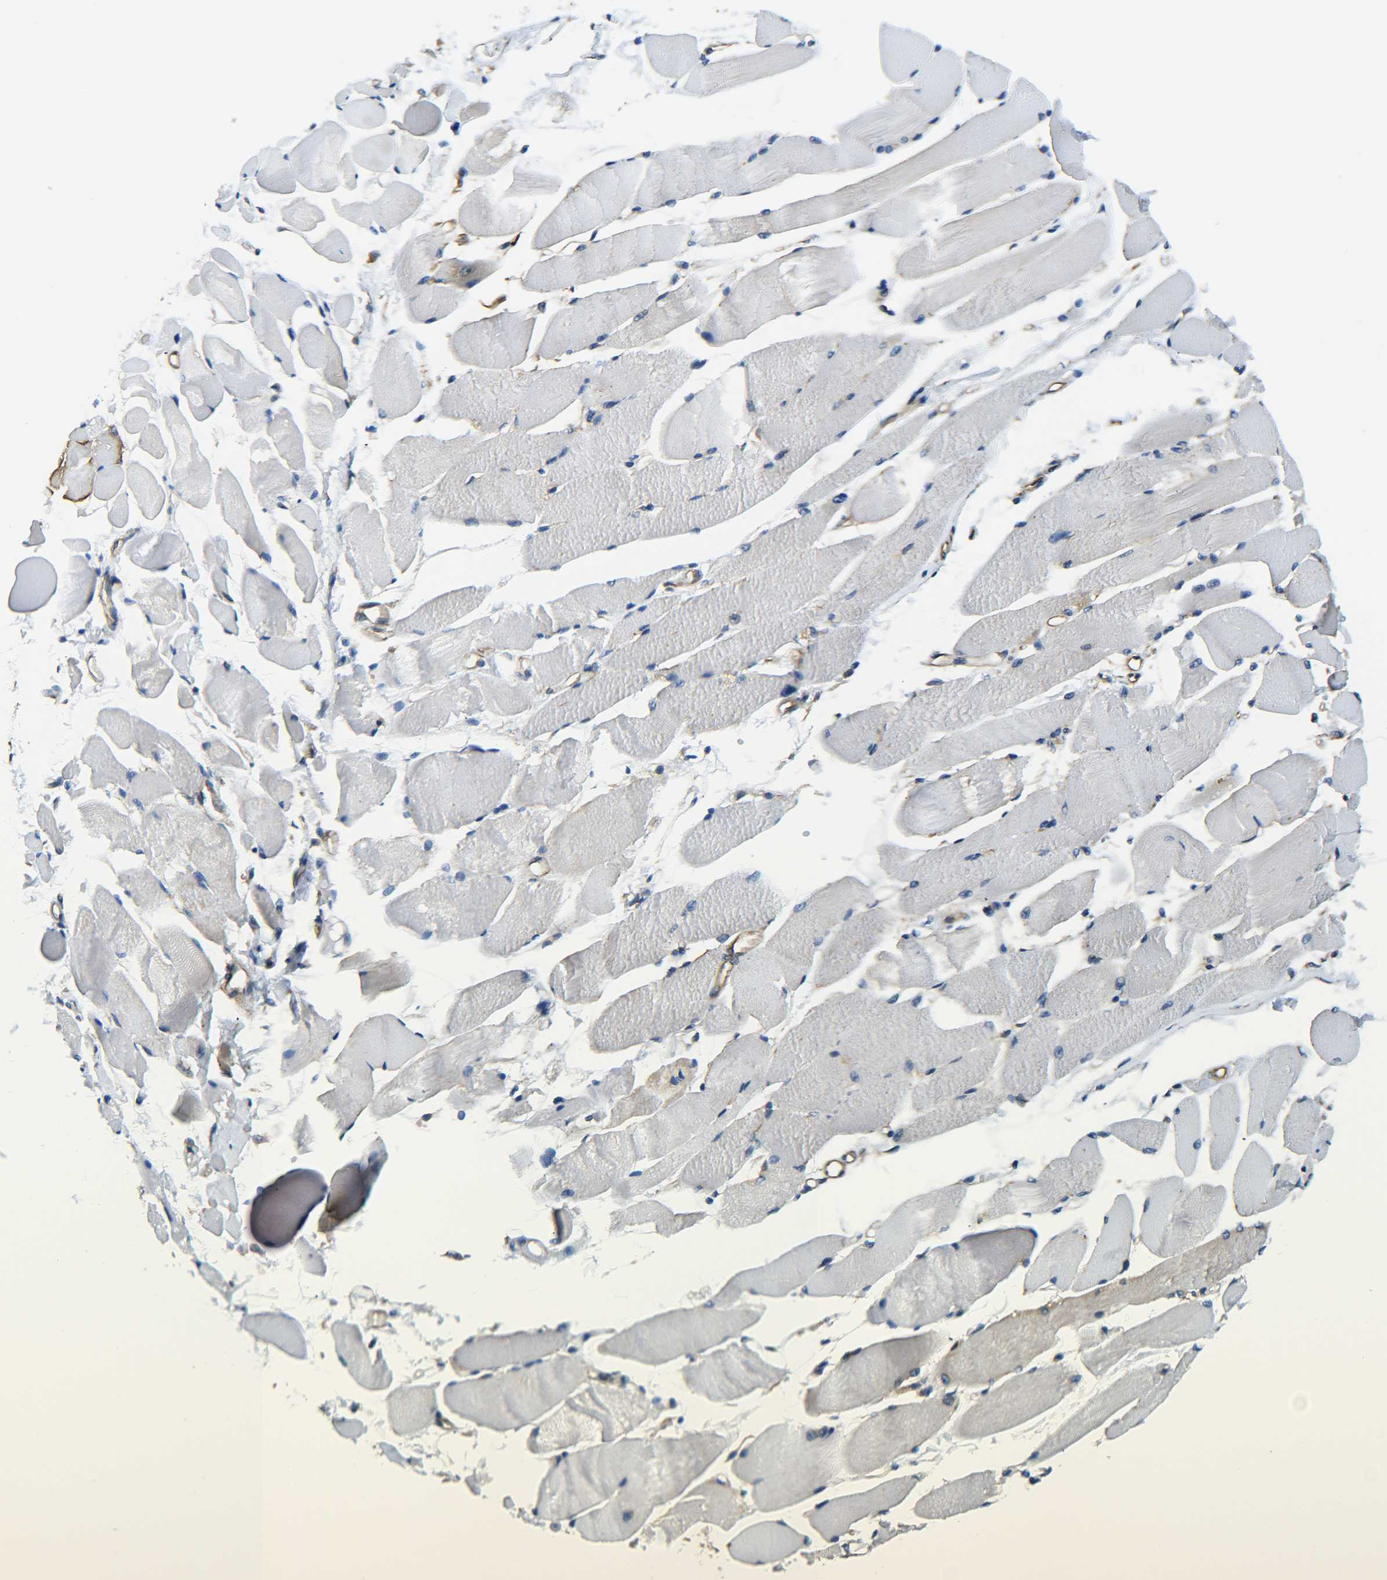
{"staining": {"intensity": "weak", "quantity": "<25%", "location": "cytoplasmic/membranous"}, "tissue": "skeletal muscle", "cell_type": "Myocytes", "image_type": "normal", "snomed": [{"axis": "morphology", "description": "Normal tissue, NOS"}, {"axis": "topography", "description": "Skeletal muscle"}, {"axis": "topography", "description": "Peripheral nerve tissue"}], "caption": "IHC photomicrograph of benign human skeletal muscle stained for a protein (brown), which exhibits no positivity in myocytes.", "gene": "TUBB", "patient": {"sex": "female", "age": 84}}